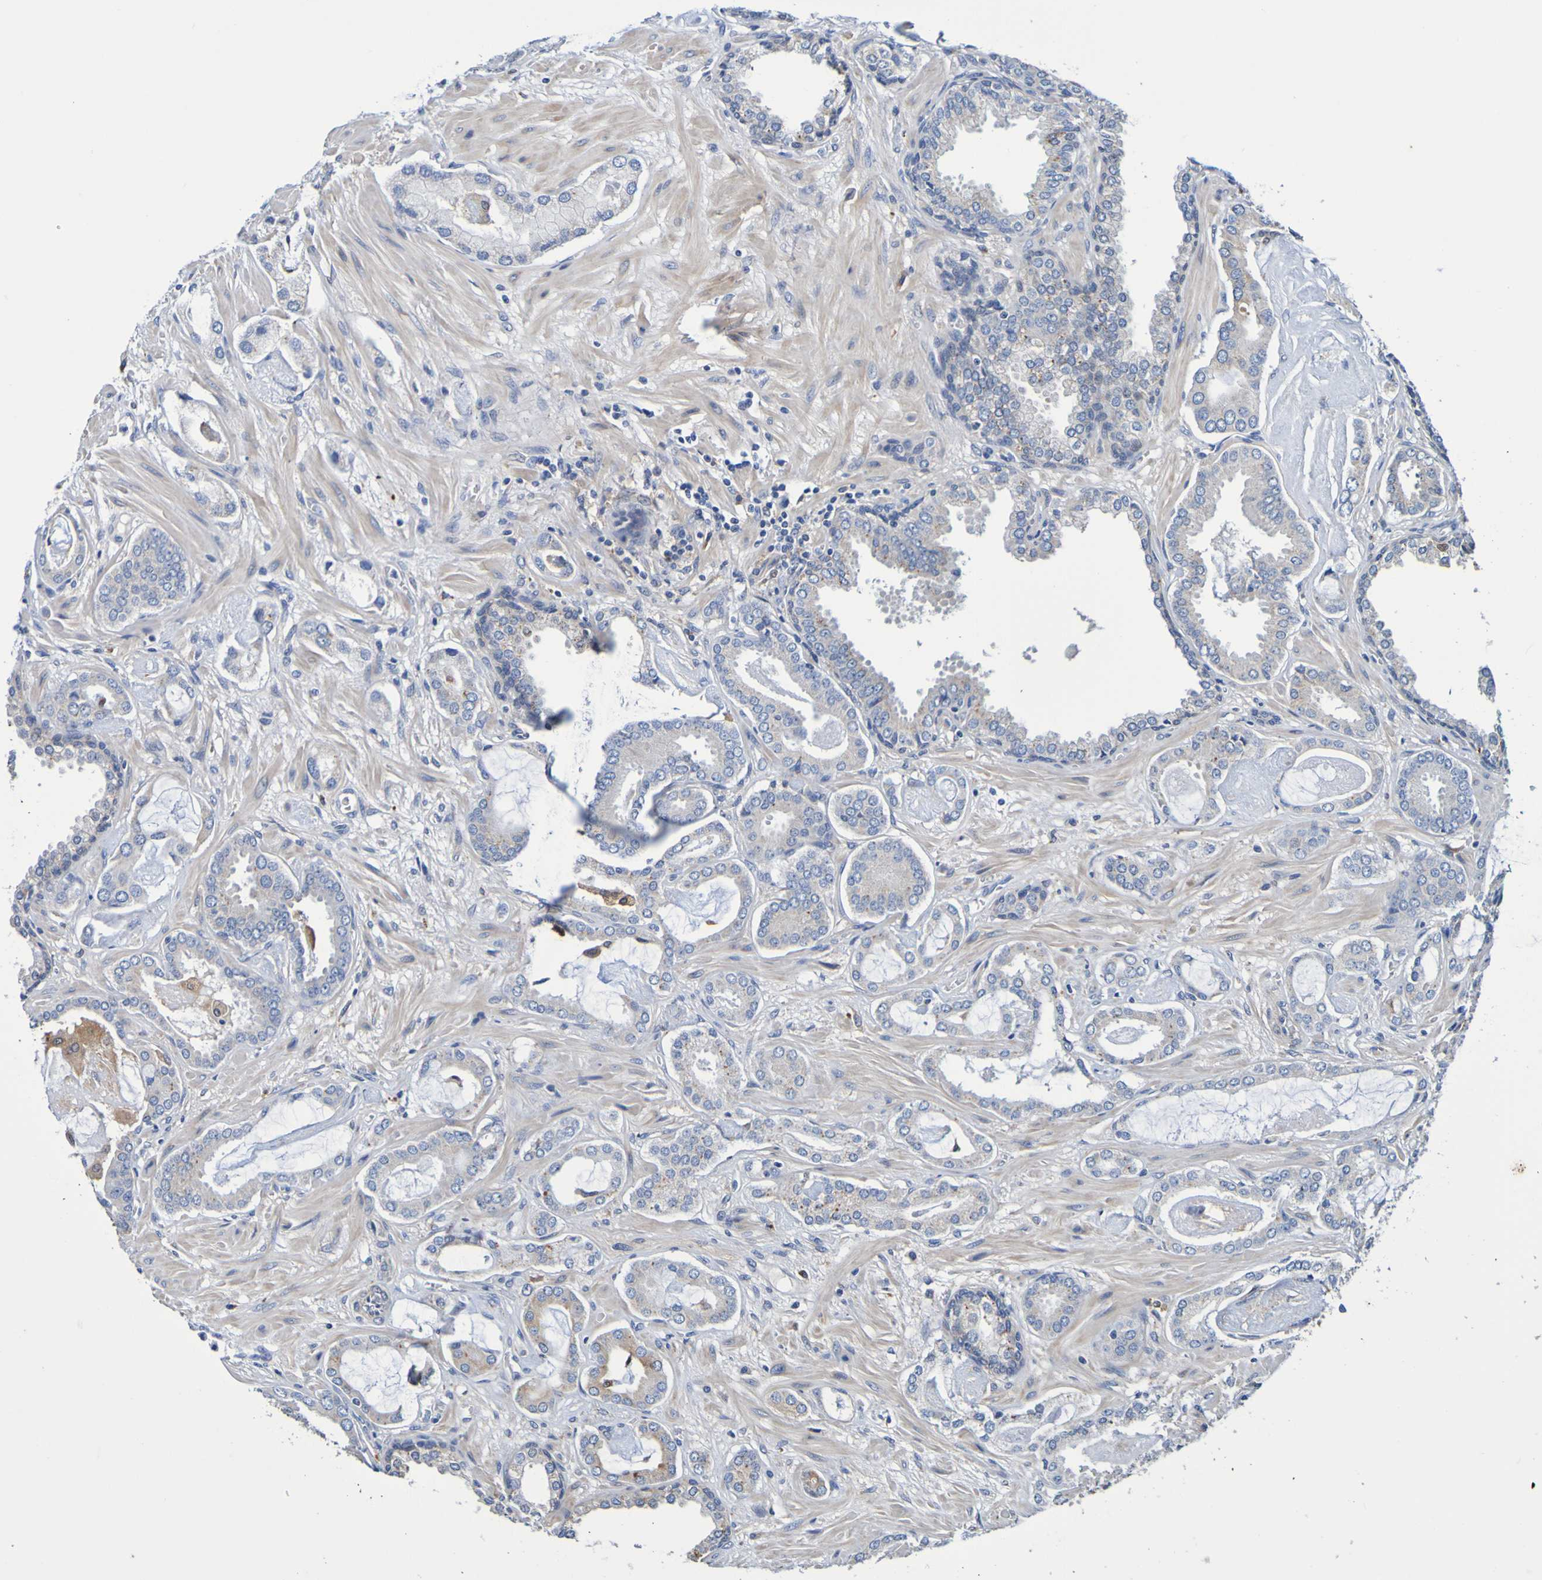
{"staining": {"intensity": "weak", "quantity": ">75%", "location": "cytoplasmic/membranous"}, "tissue": "prostate cancer", "cell_type": "Tumor cells", "image_type": "cancer", "snomed": [{"axis": "morphology", "description": "Adenocarcinoma, Low grade"}, {"axis": "topography", "description": "Prostate"}], "caption": "Protein expression analysis of human low-grade adenocarcinoma (prostate) reveals weak cytoplasmic/membranous expression in approximately >75% of tumor cells.", "gene": "METAP2", "patient": {"sex": "male", "age": 53}}